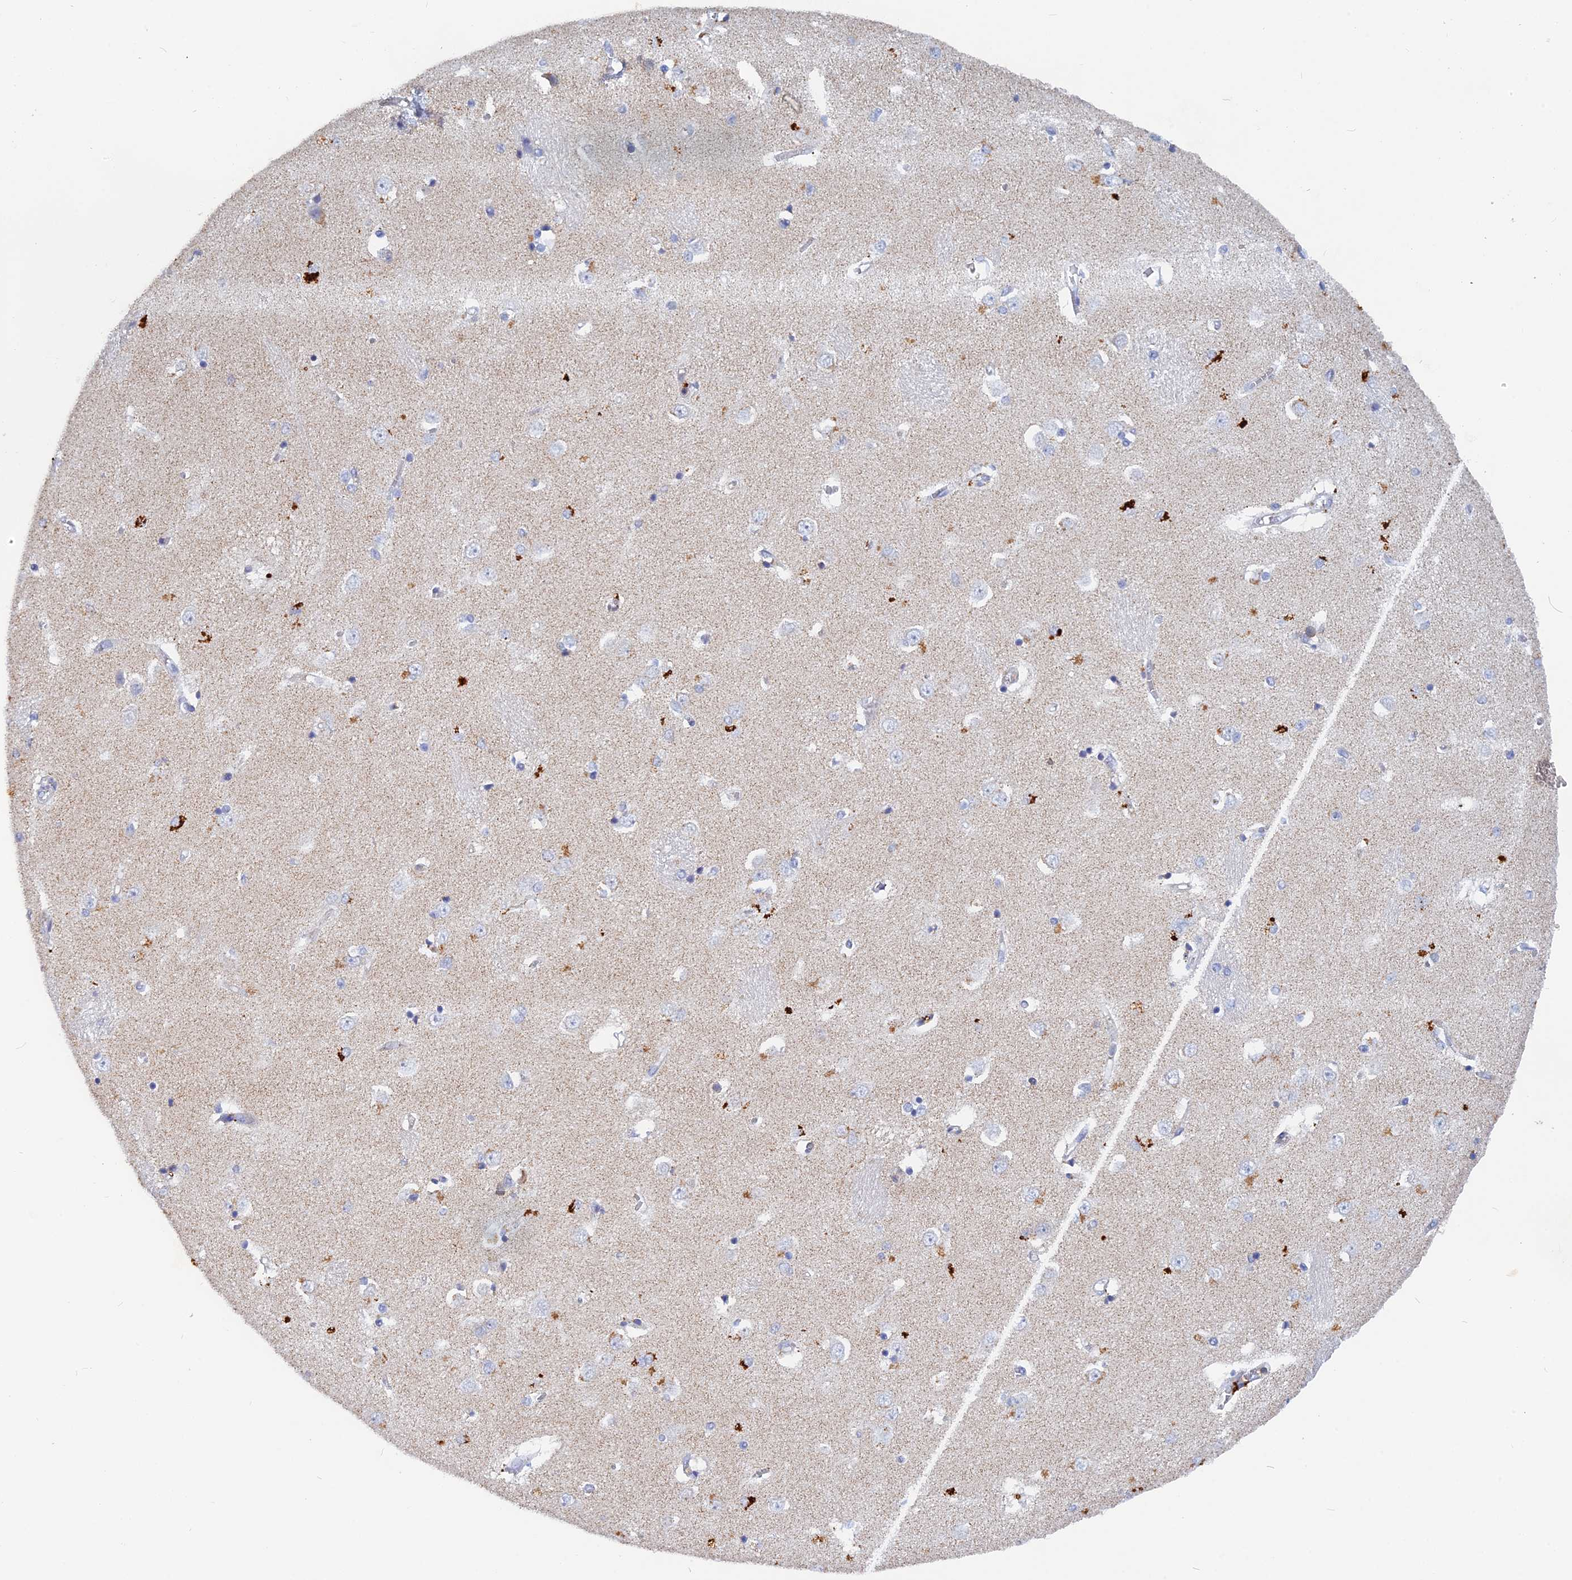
{"staining": {"intensity": "negative", "quantity": "none", "location": "none"}, "tissue": "caudate", "cell_type": "Glial cells", "image_type": "normal", "snomed": [{"axis": "morphology", "description": "Normal tissue, NOS"}, {"axis": "topography", "description": "Lateral ventricle wall"}], "caption": "This is a histopathology image of immunohistochemistry staining of unremarkable caudate, which shows no staining in glial cells.", "gene": "ACP7", "patient": {"sex": "male", "age": 37}}